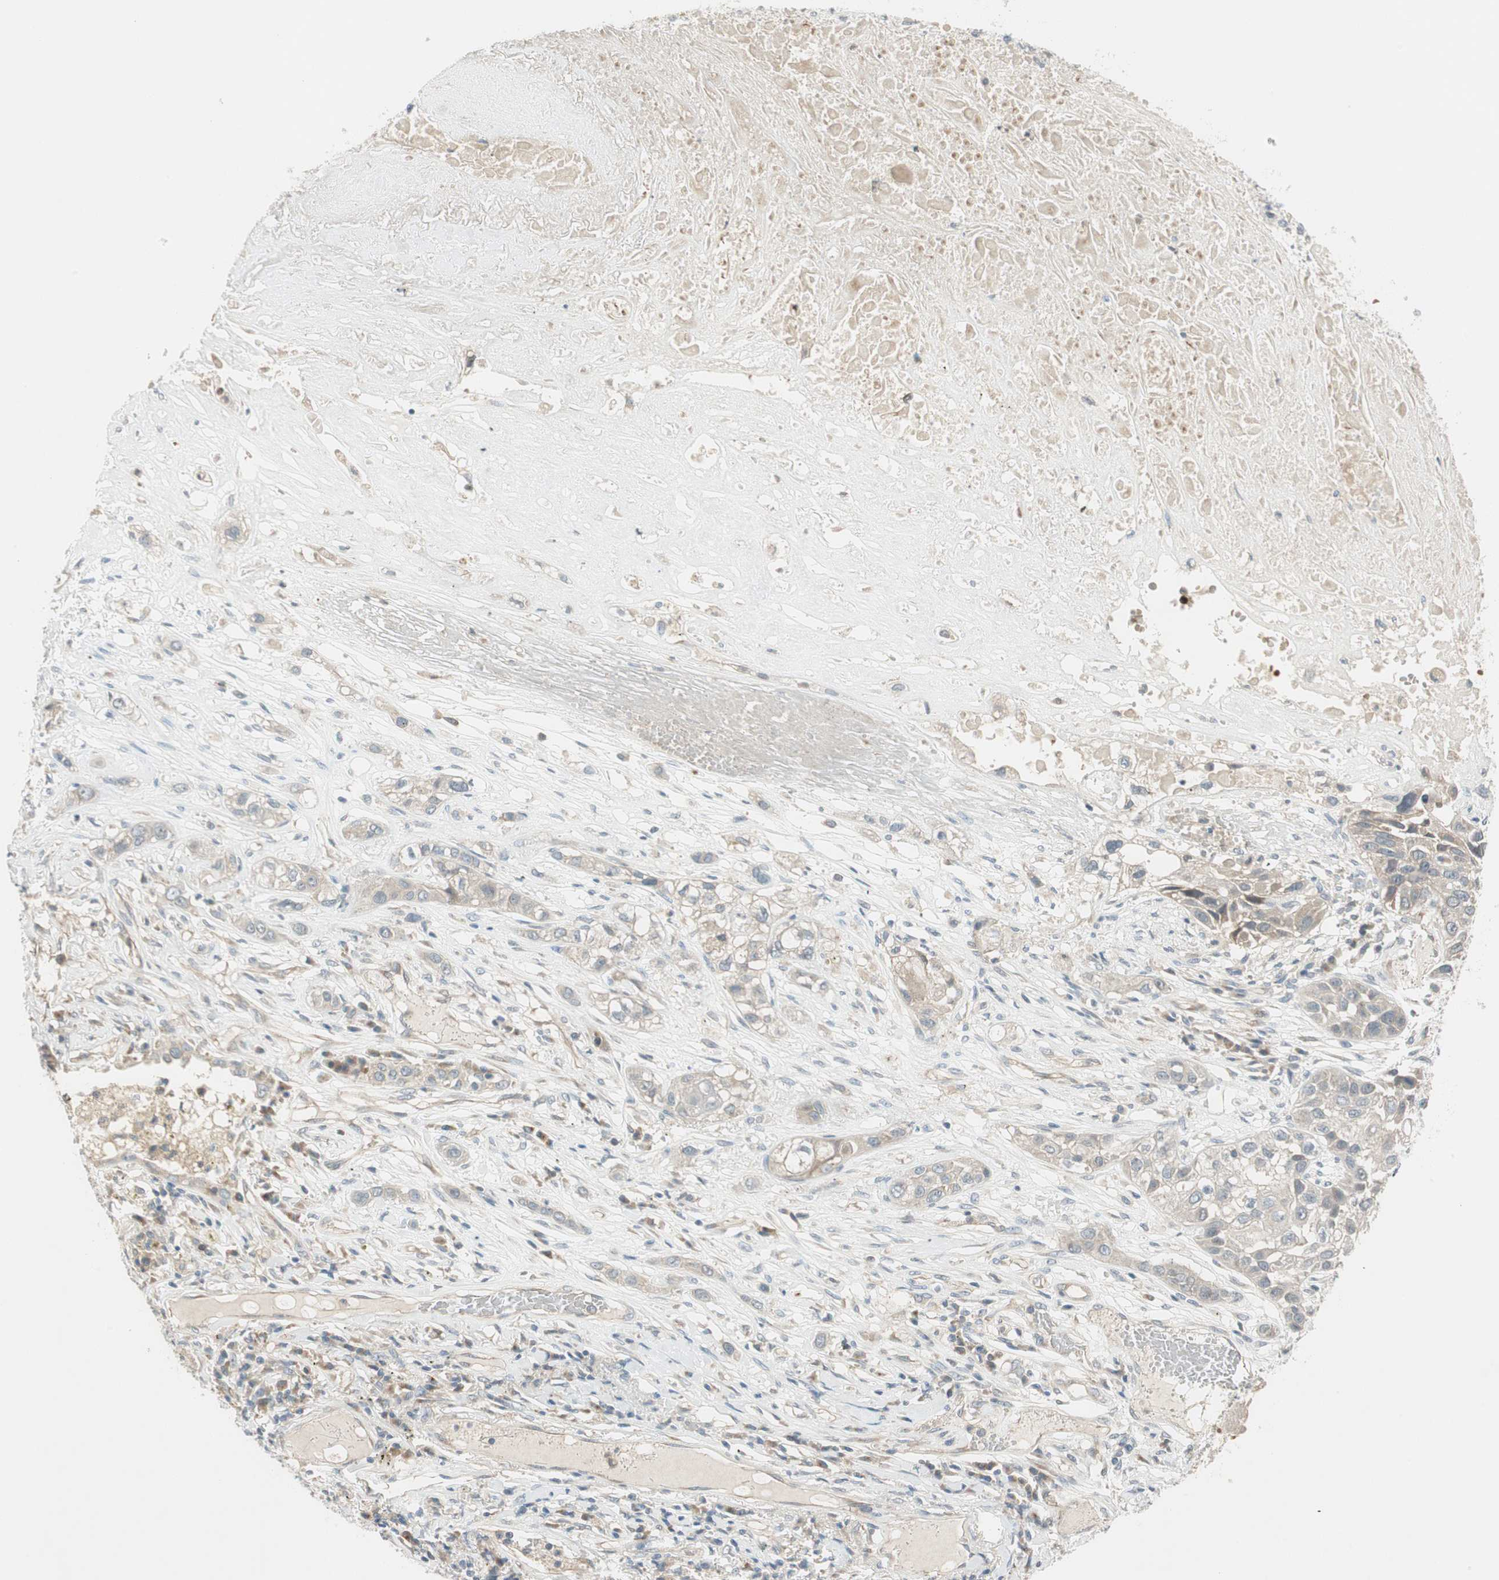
{"staining": {"intensity": "weak", "quantity": ">75%", "location": "cytoplasmic/membranous"}, "tissue": "lung cancer", "cell_type": "Tumor cells", "image_type": "cancer", "snomed": [{"axis": "morphology", "description": "Squamous cell carcinoma, NOS"}, {"axis": "topography", "description": "Lung"}], "caption": "Immunohistochemical staining of lung squamous cell carcinoma demonstrates low levels of weak cytoplasmic/membranous expression in about >75% of tumor cells. (DAB IHC with brightfield microscopy, high magnification).", "gene": "CGRRF1", "patient": {"sex": "male", "age": 71}}